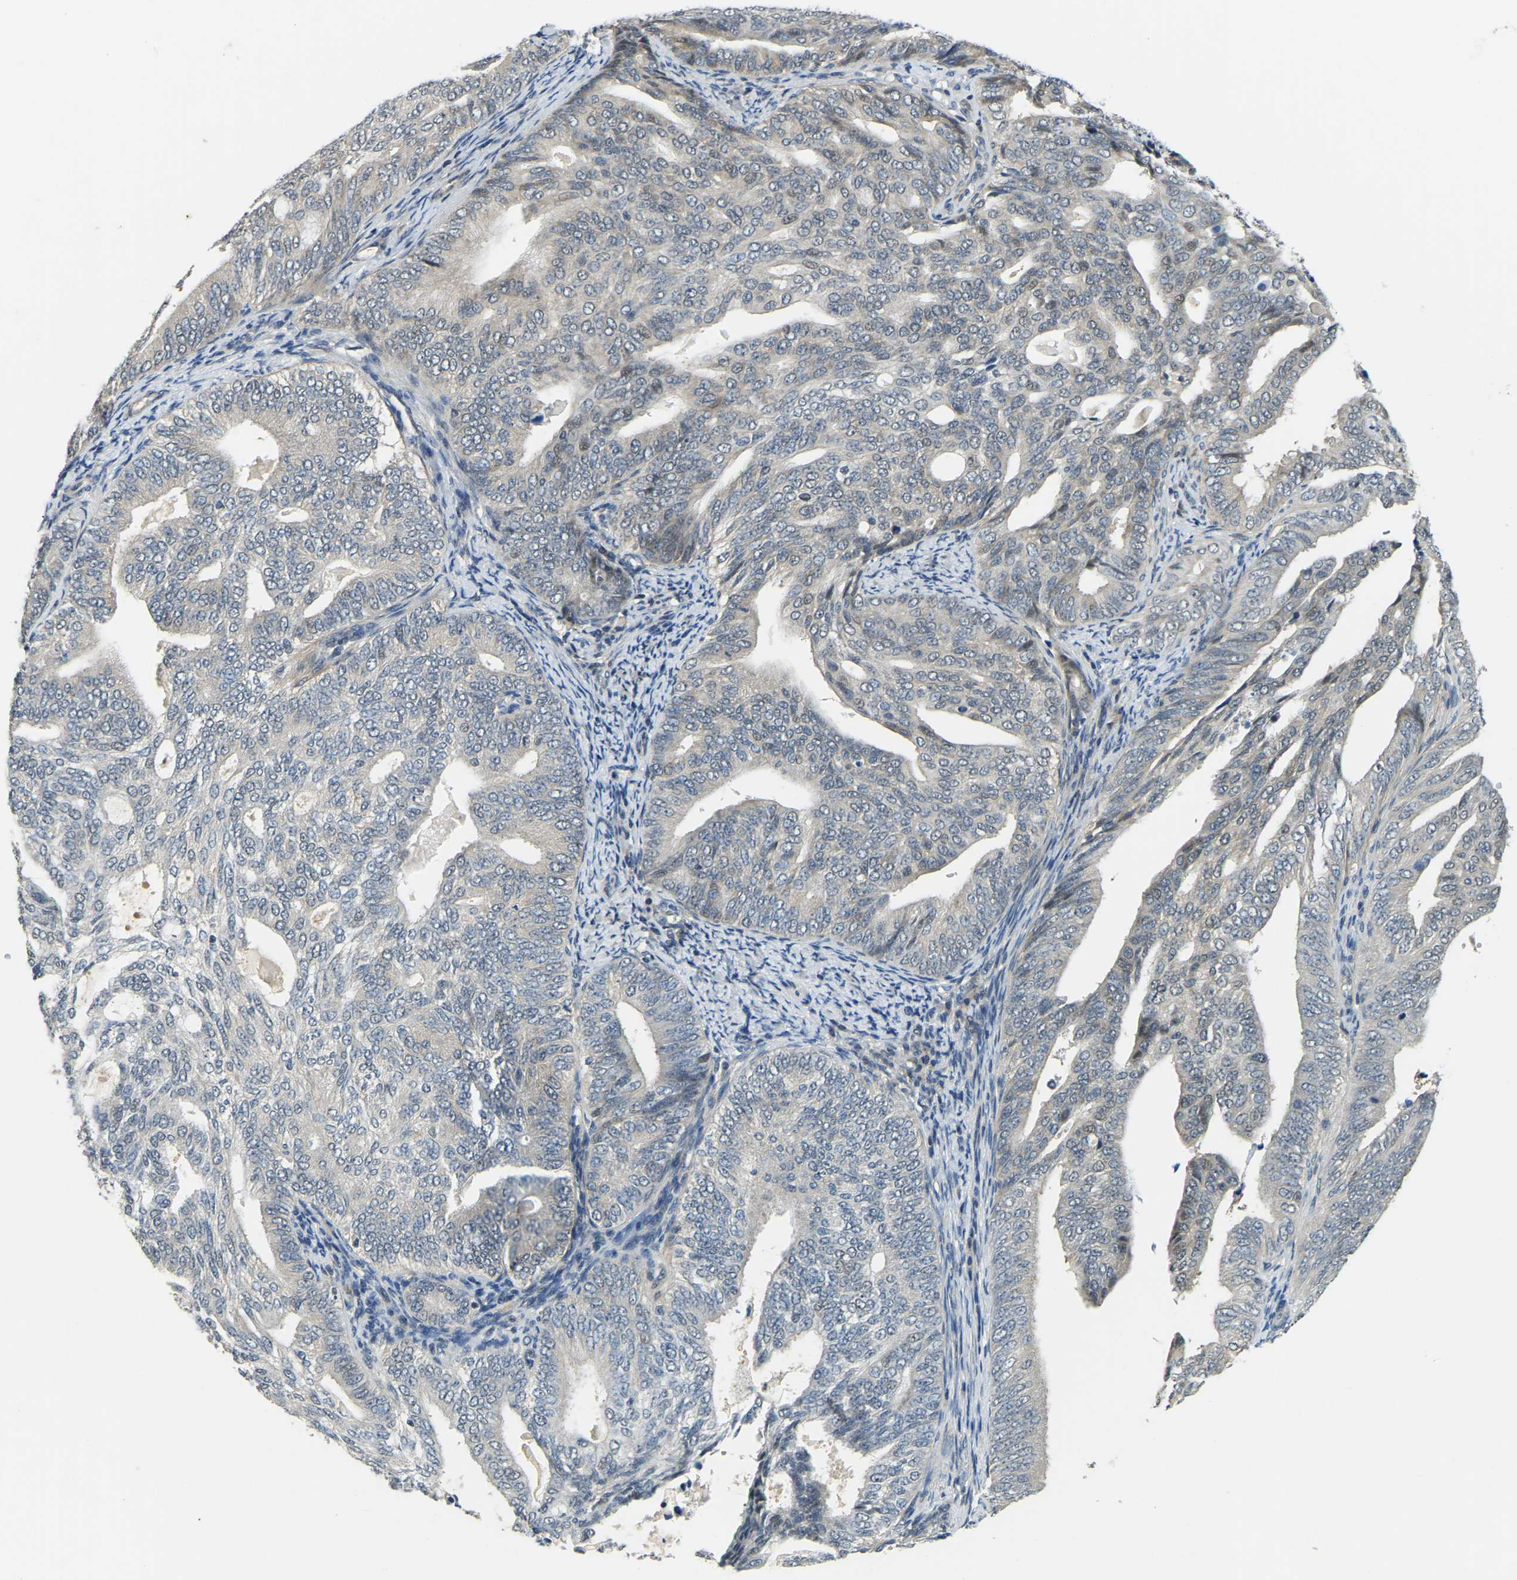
{"staining": {"intensity": "weak", "quantity": "<25%", "location": "nuclear"}, "tissue": "endometrial cancer", "cell_type": "Tumor cells", "image_type": "cancer", "snomed": [{"axis": "morphology", "description": "Adenocarcinoma, NOS"}, {"axis": "topography", "description": "Endometrium"}], "caption": "Protein analysis of endometrial cancer (adenocarcinoma) reveals no significant staining in tumor cells.", "gene": "AHNAK", "patient": {"sex": "female", "age": 58}}